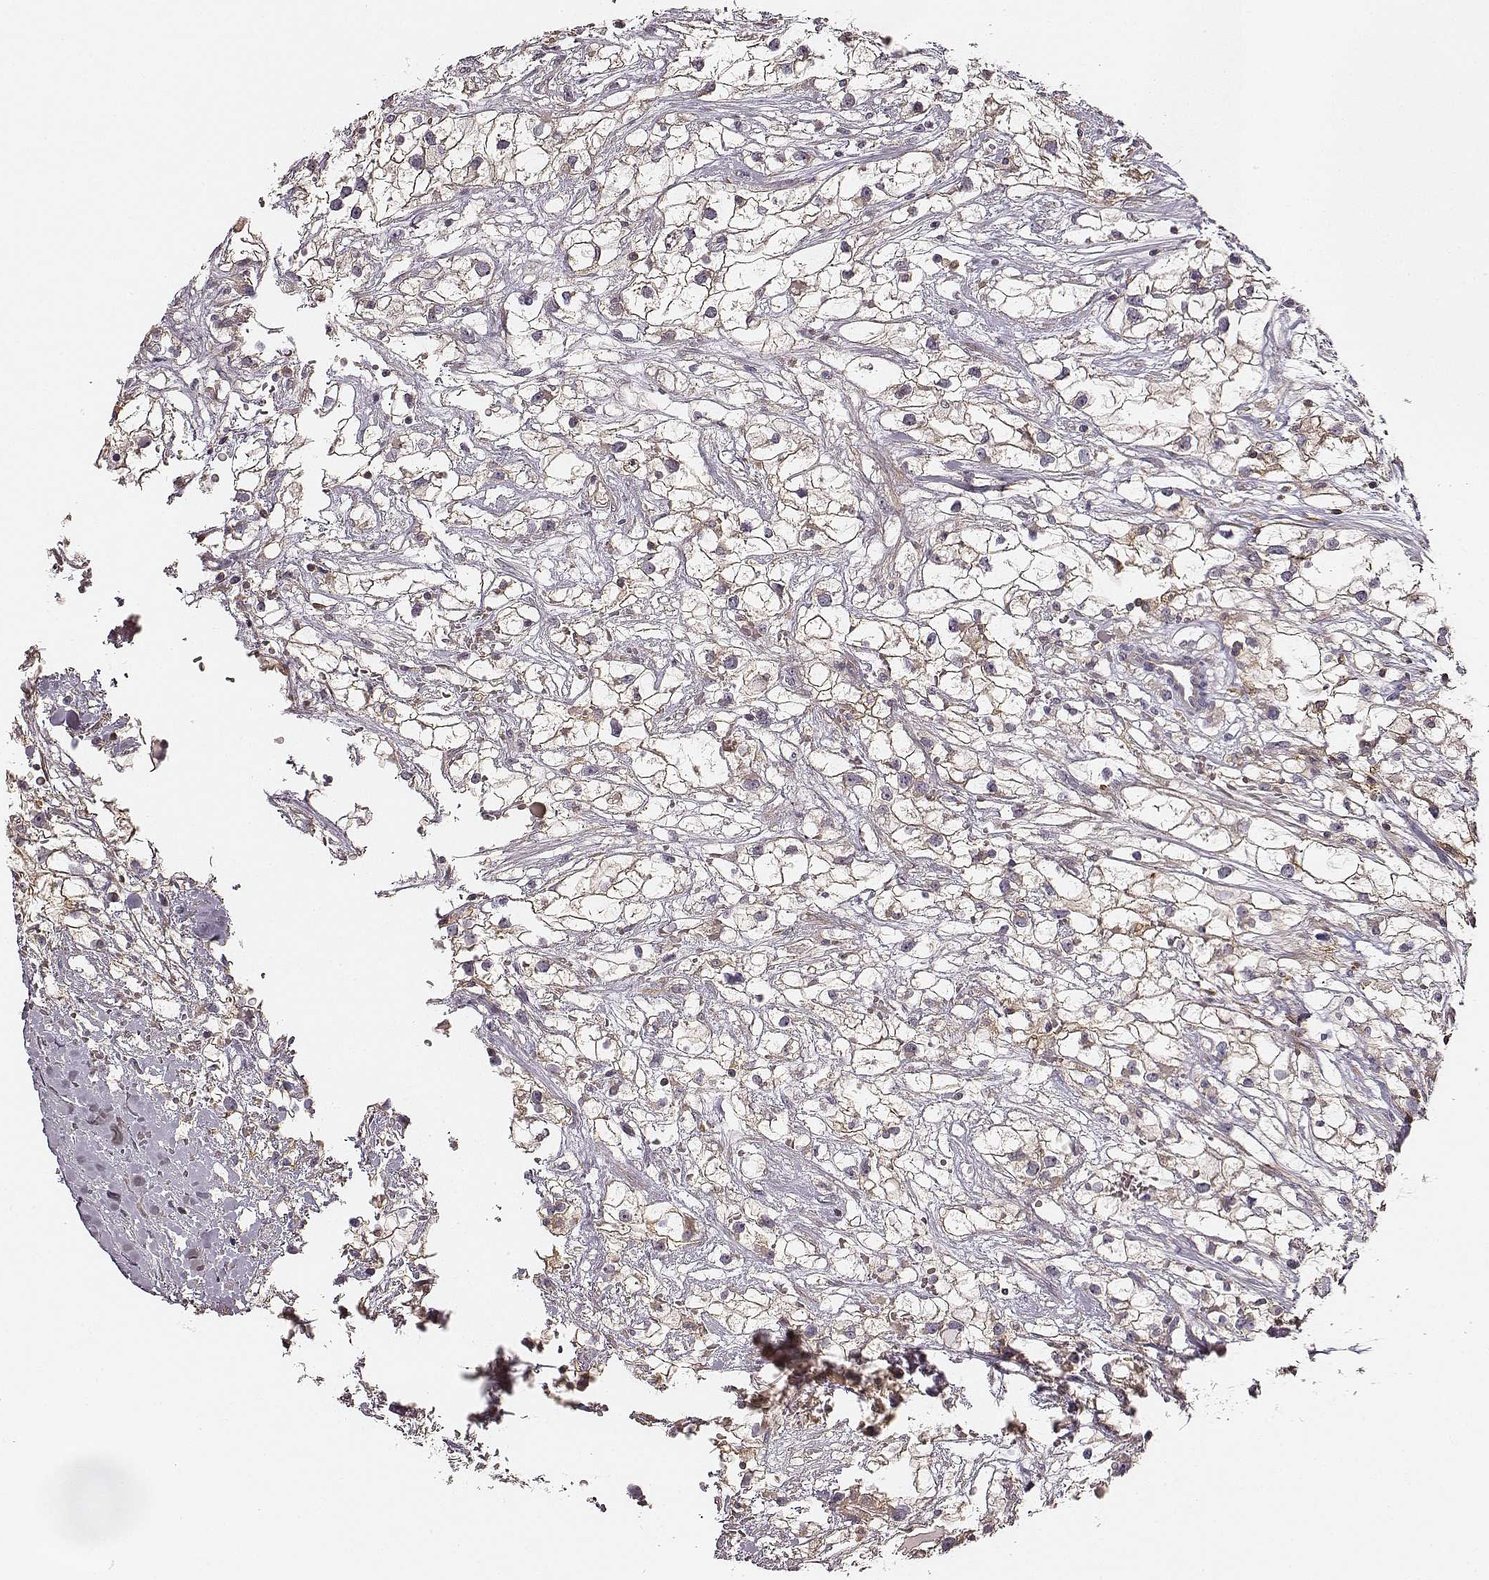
{"staining": {"intensity": "moderate", "quantity": "<25%", "location": "cytoplasmic/membranous"}, "tissue": "renal cancer", "cell_type": "Tumor cells", "image_type": "cancer", "snomed": [{"axis": "morphology", "description": "Adenocarcinoma, NOS"}, {"axis": "topography", "description": "Kidney"}], "caption": "Protein expression analysis of human renal cancer reveals moderate cytoplasmic/membranous expression in about <25% of tumor cells.", "gene": "ZYX", "patient": {"sex": "male", "age": 59}}